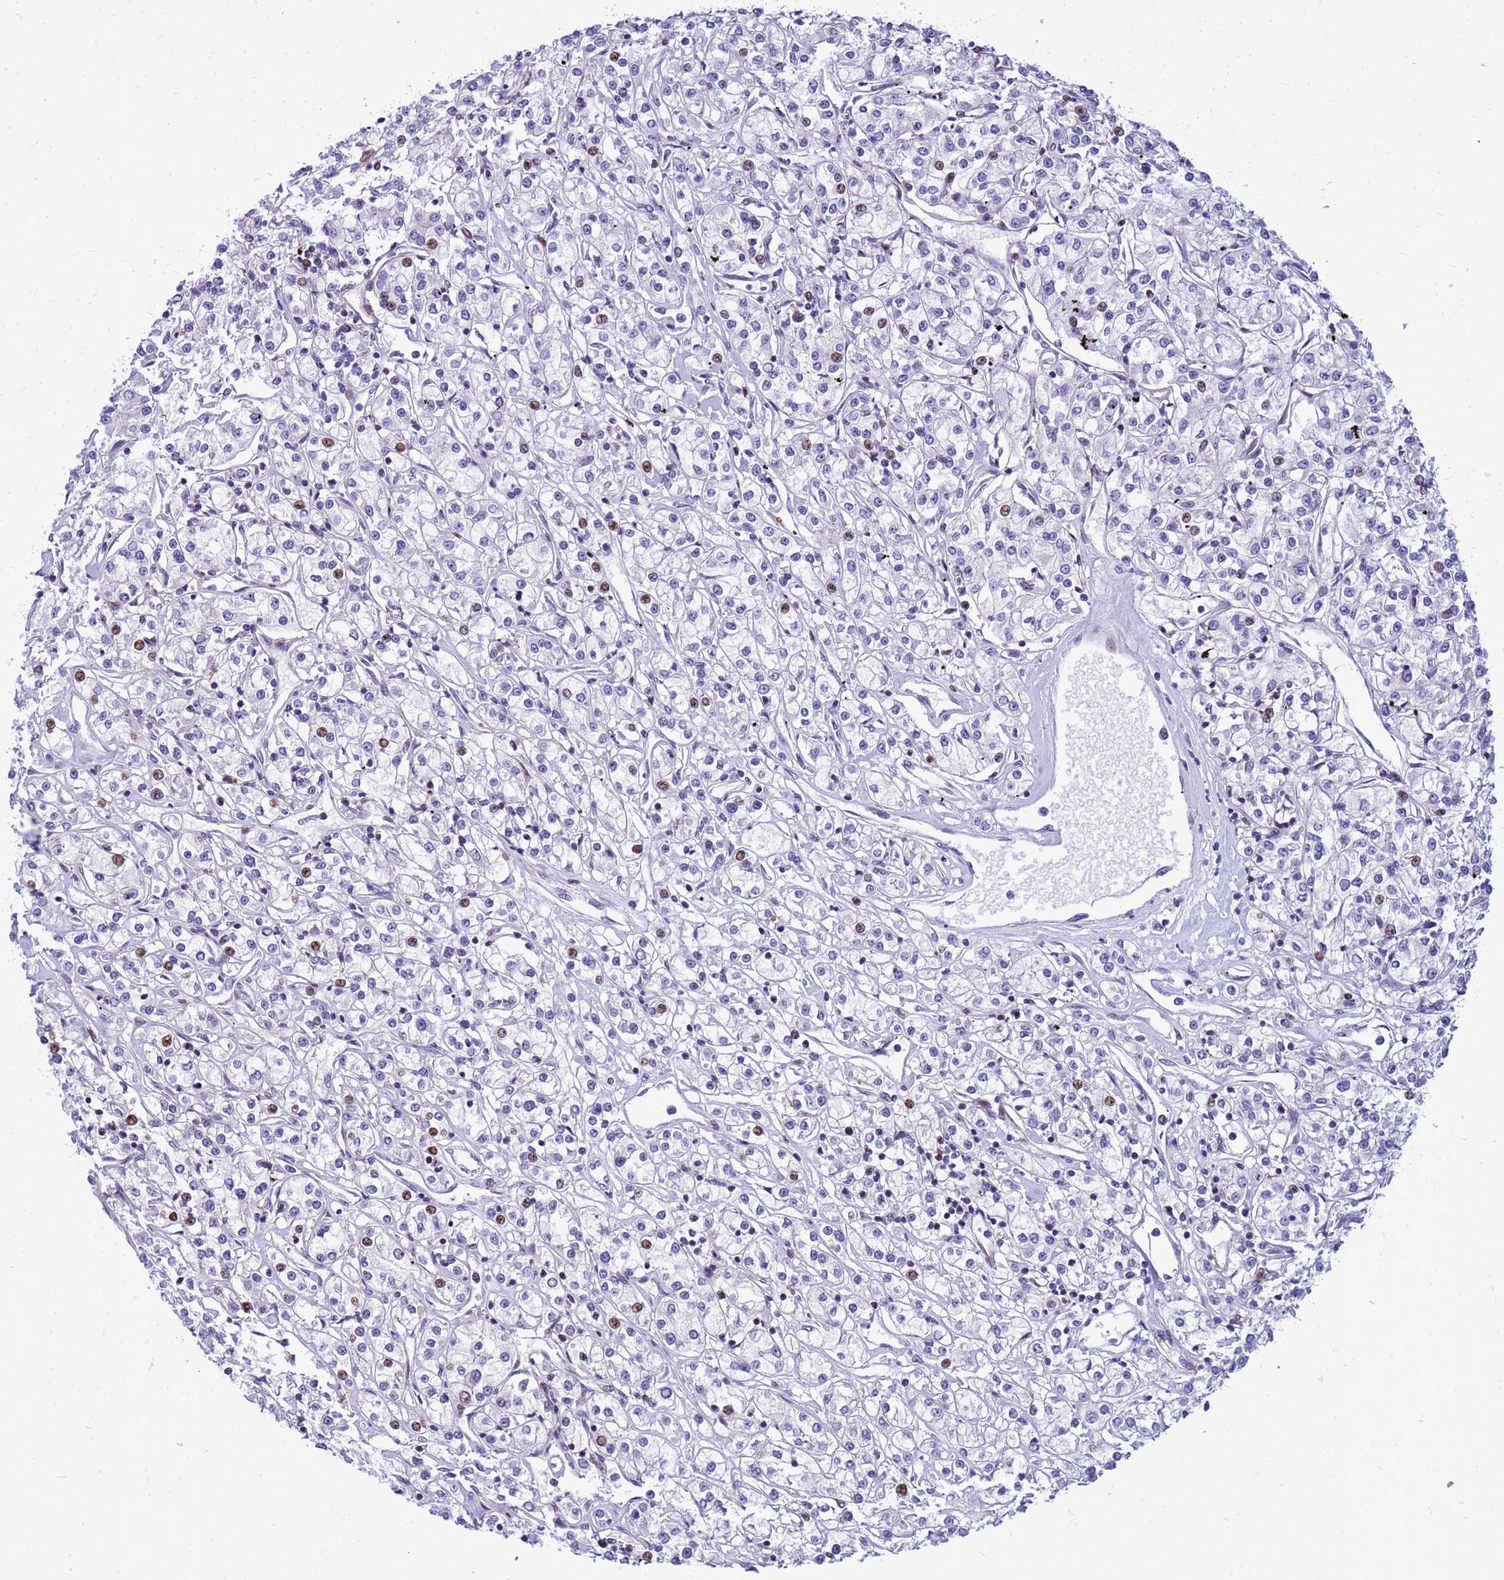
{"staining": {"intensity": "moderate", "quantity": "<25%", "location": "nuclear"}, "tissue": "renal cancer", "cell_type": "Tumor cells", "image_type": "cancer", "snomed": [{"axis": "morphology", "description": "Adenocarcinoma, NOS"}, {"axis": "topography", "description": "Kidney"}], "caption": "Renal cancer was stained to show a protein in brown. There is low levels of moderate nuclear positivity in approximately <25% of tumor cells. The staining was performed using DAB (3,3'-diaminobenzidine), with brown indicating positive protein expression. Nuclei are stained blue with hematoxylin.", "gene": "ADAMTS7", "patient": {"sex": "female", "age": 59}}